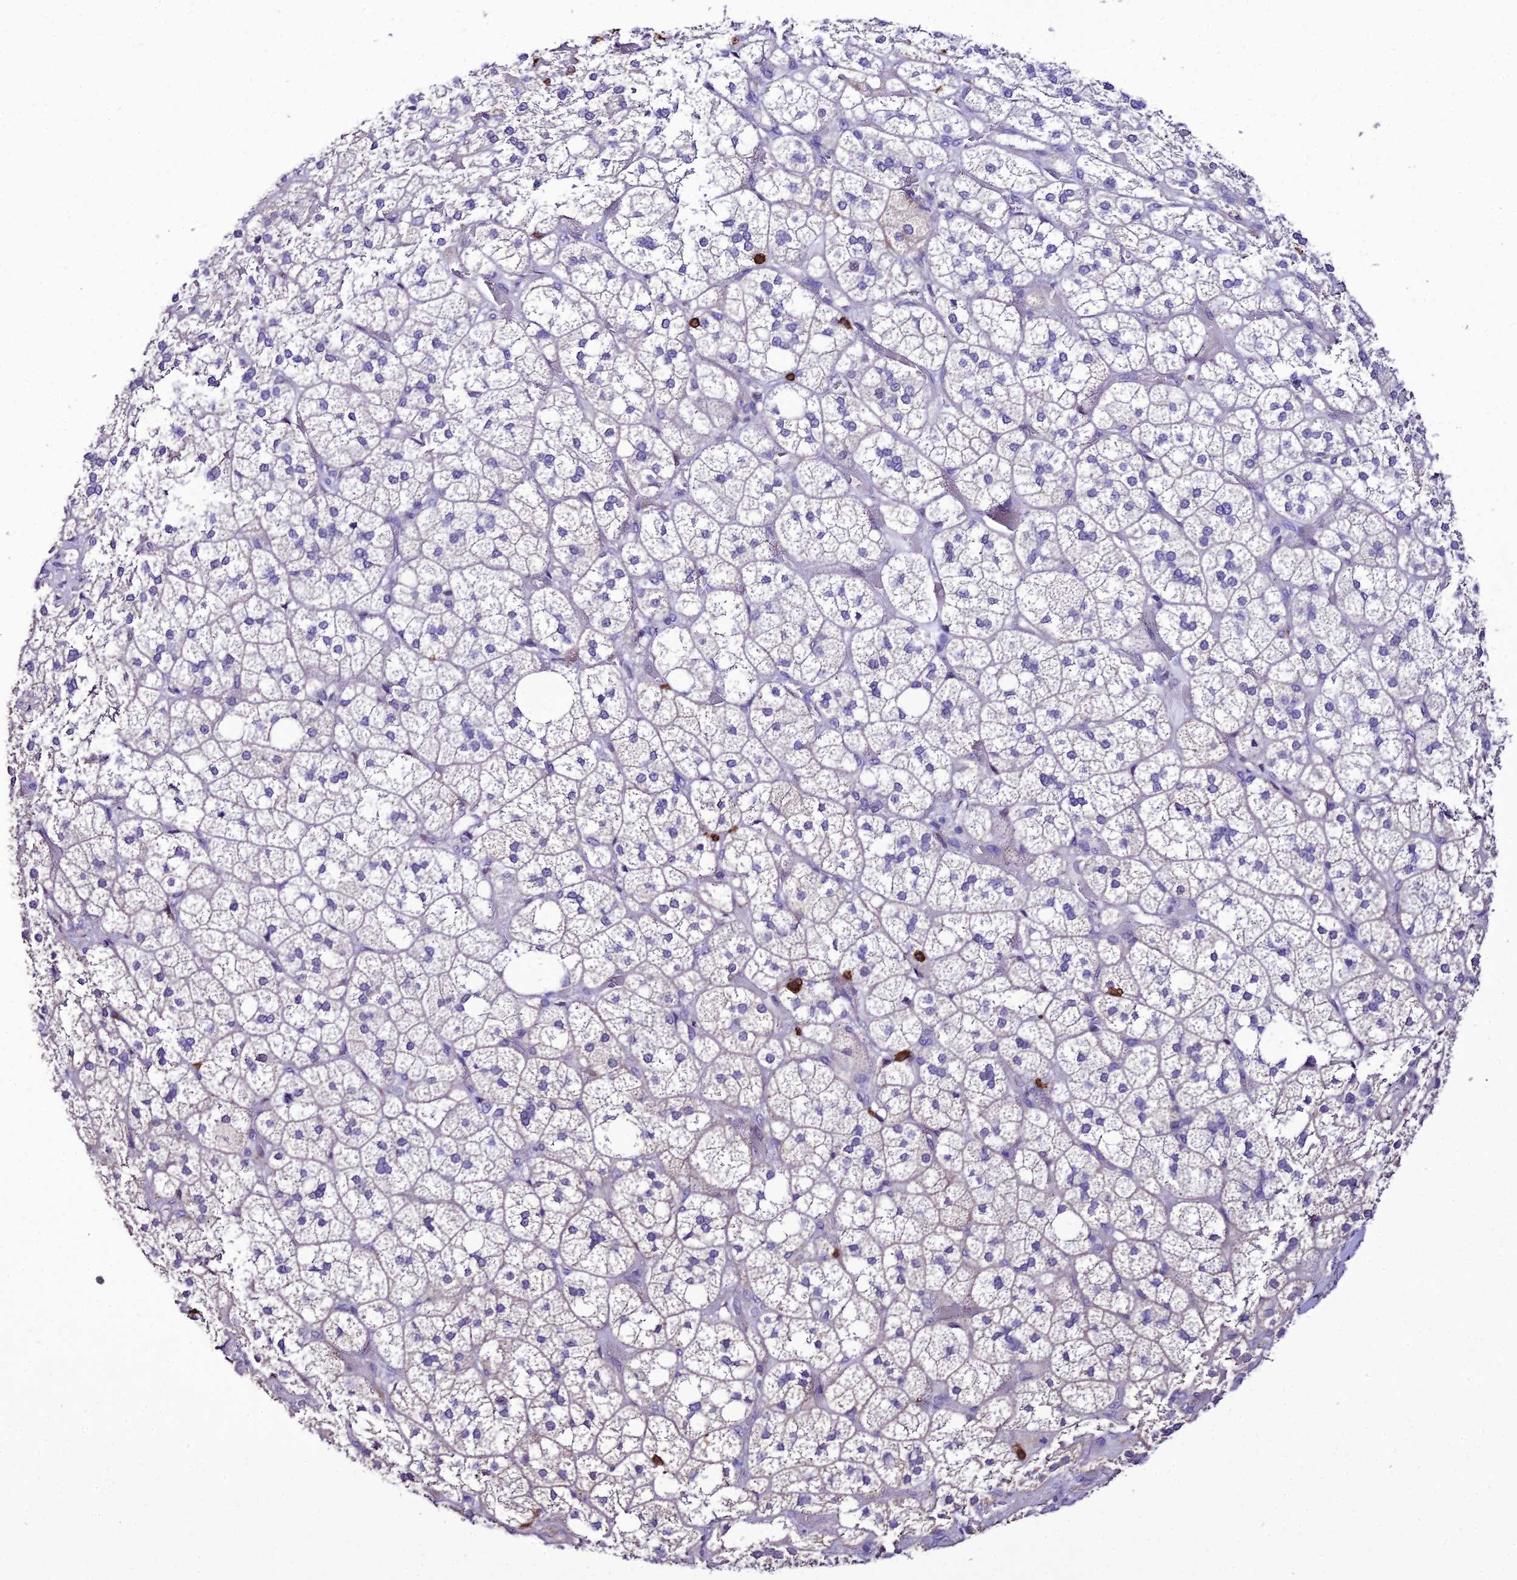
{"staining": {"intensity": "negative", "quantity": "none", "location": "none"}, "tissue": "adrenal gland", "cell_type": "Glandular cells", "image_type": "normal", "snomed": [{"axis": "morphology", "description": "Normal tissue, NOS"}, {"axis": "topography", "description": "Adrenal gland"}], "caption": "Immunohistochemical staining of normal human adrenal gland exhibits no significant expression in glandular cells. The staining was performed using DAB to visualize the protein expression in brown, while the nuclei were stained in blue with hematoxylin (Magnification: 20x).", "gene": "PTPRCAP", "patient": {"sex": "male", "age": 61}}